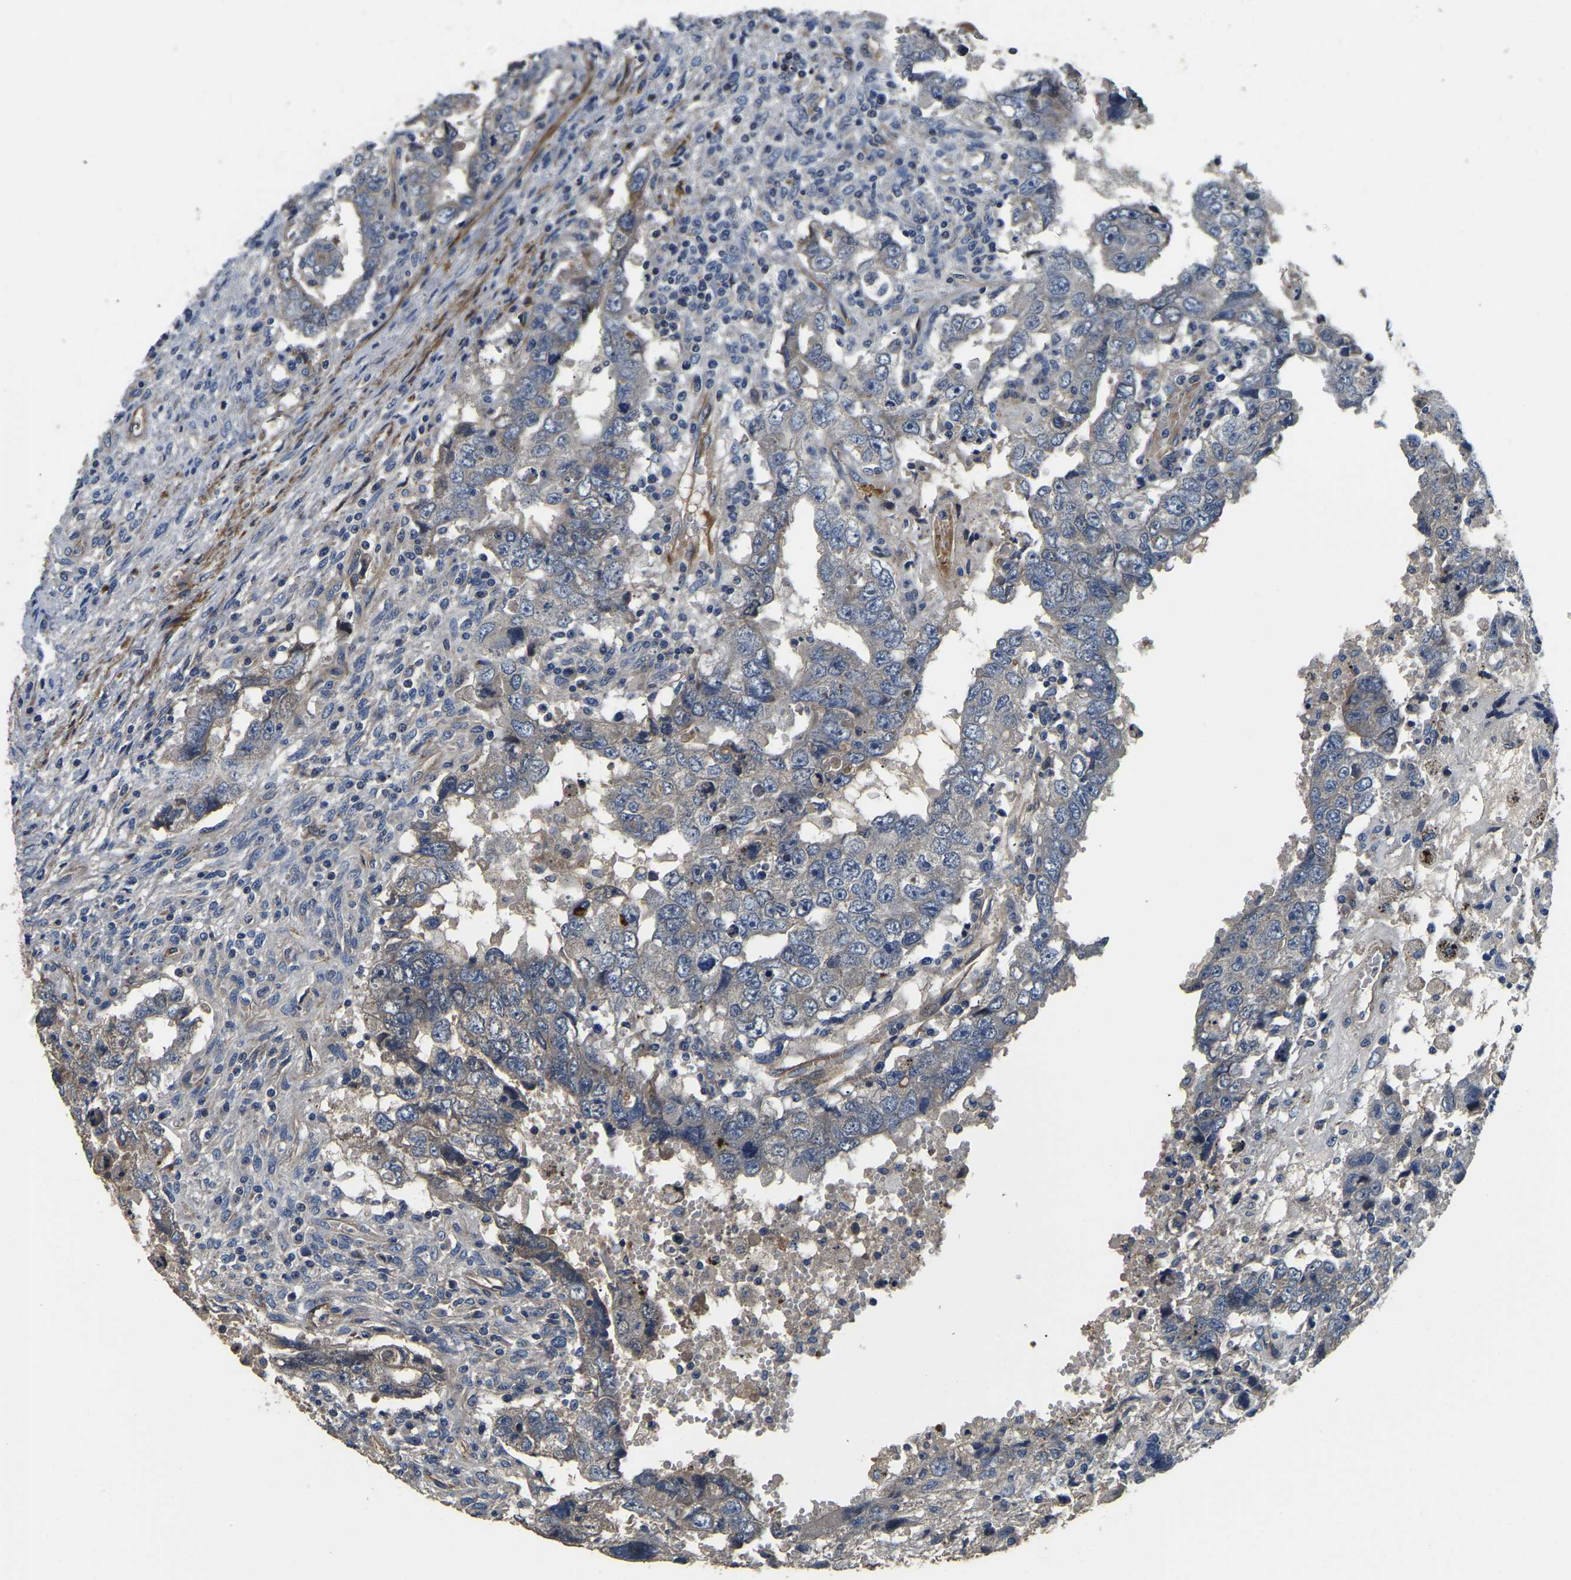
{"staining": {"intensity": "weak", "quantity": "25%-75%", "location": "cytoplasmic/membranous"}, "tissue": "testis cancer", "cell_type": "Tumor cells", "image_type": "cancer", "snomed": [{"axis": "morphology", "description": "Carcinoma, Embryonal, NOS"}, {"axis": "topography", "description": "Testis"}], "caption": "Immunohistochemical staining of human testis embryonal carcinoma displays low levels of weak cytoplasmic/membranous expression in approximately 25%-75% of tumor cells. (DAB (3,3'-diaminobenzidine) = brown stain, brightfield microscopy at high magnification).", "gene": "RNF39", "patient": {"sex": "male", "age": 26}}